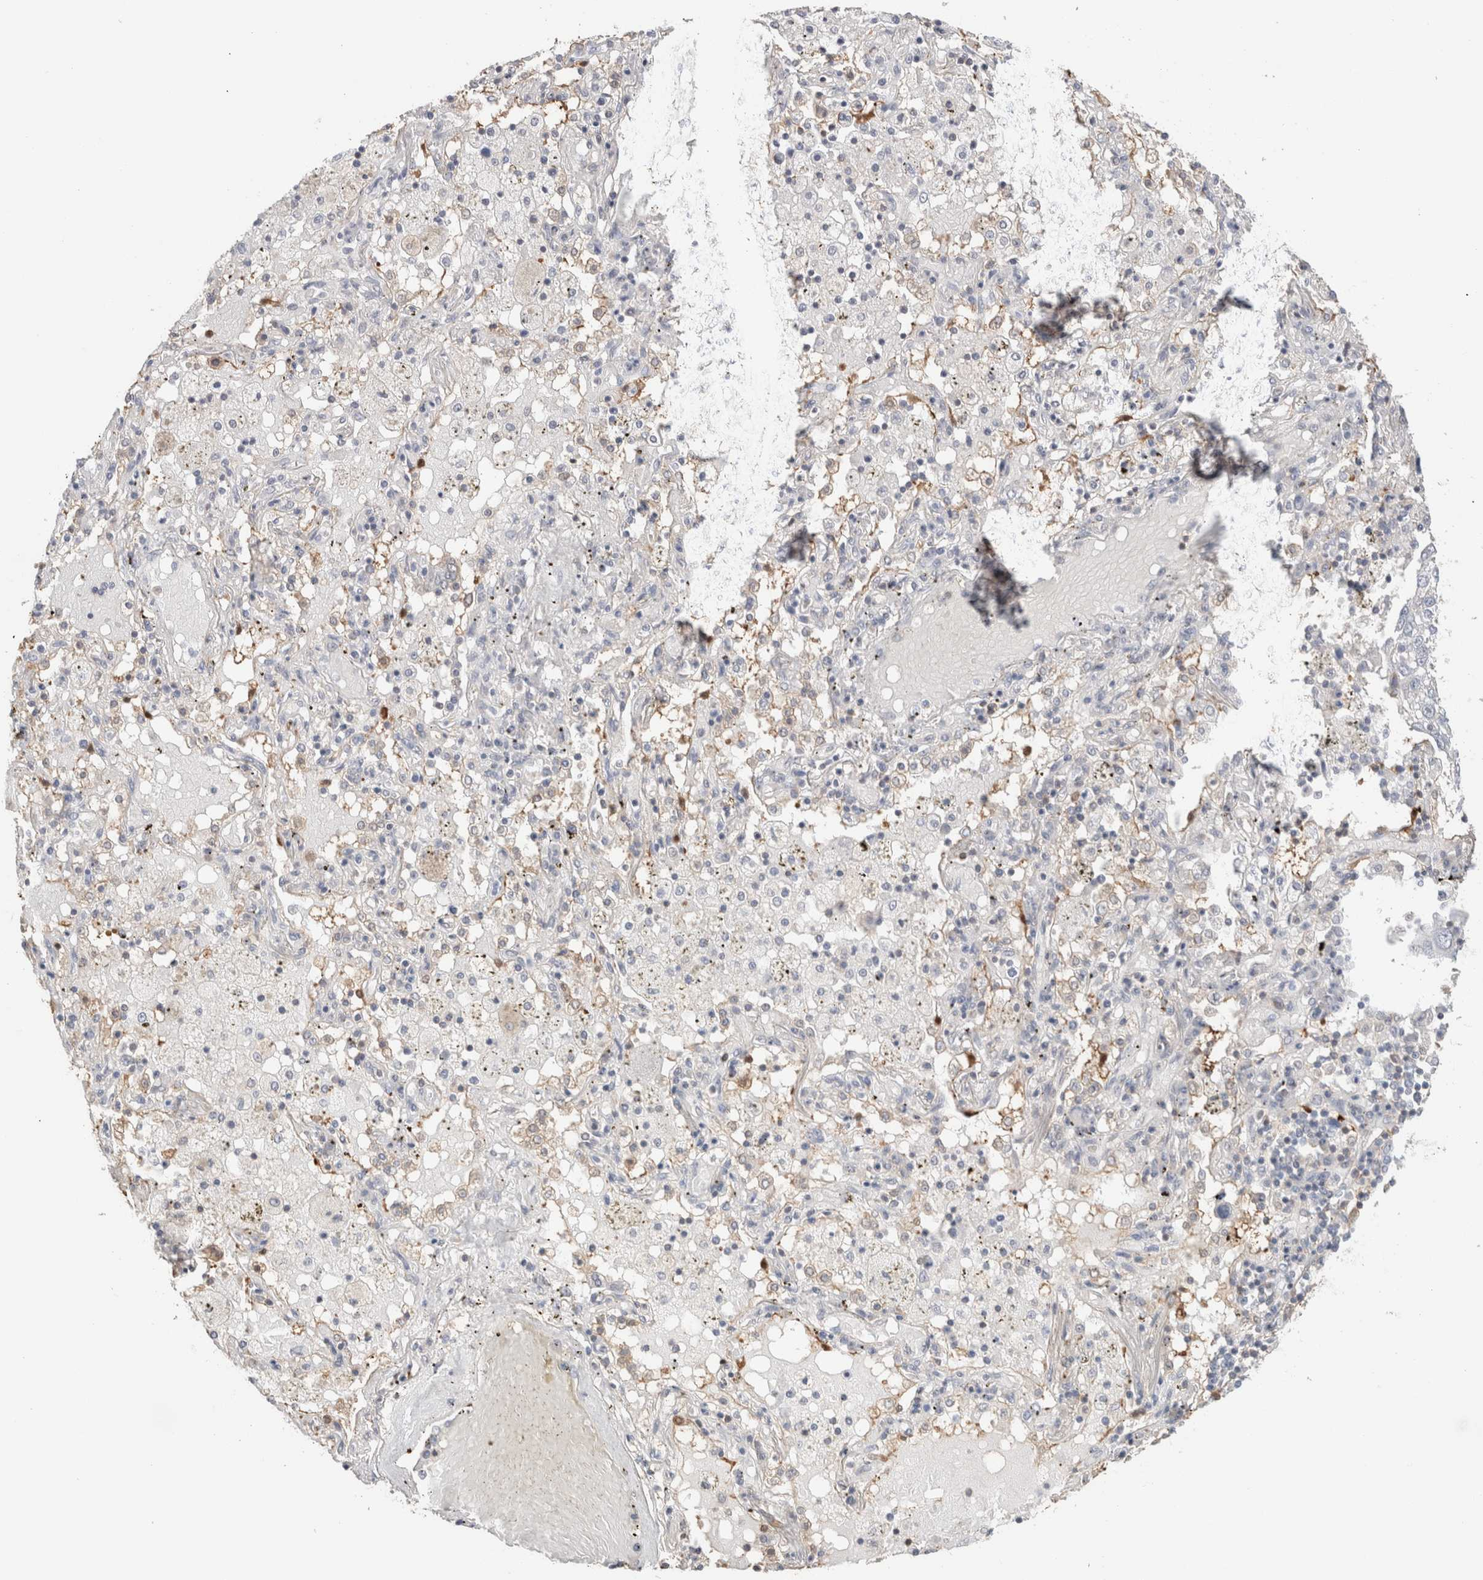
{"staining": {"intensity": "negative", "quantity": "none", "location": "none"}, "tissue": "lung cancer", "cell_type": "Tumor cells", "image_type": "cancer", "snomed": [{"axis": "morphology", "description": "Squamous cell carcinoma, NOS"}, {"axis": "topography", "description": "Lung"}], "caption": "Tumor cells are negative for brown protein staining in squamous cell carcinoma (lung).", "gene": "CAPN2", "patient": {"sex": "male", "age": 65}}